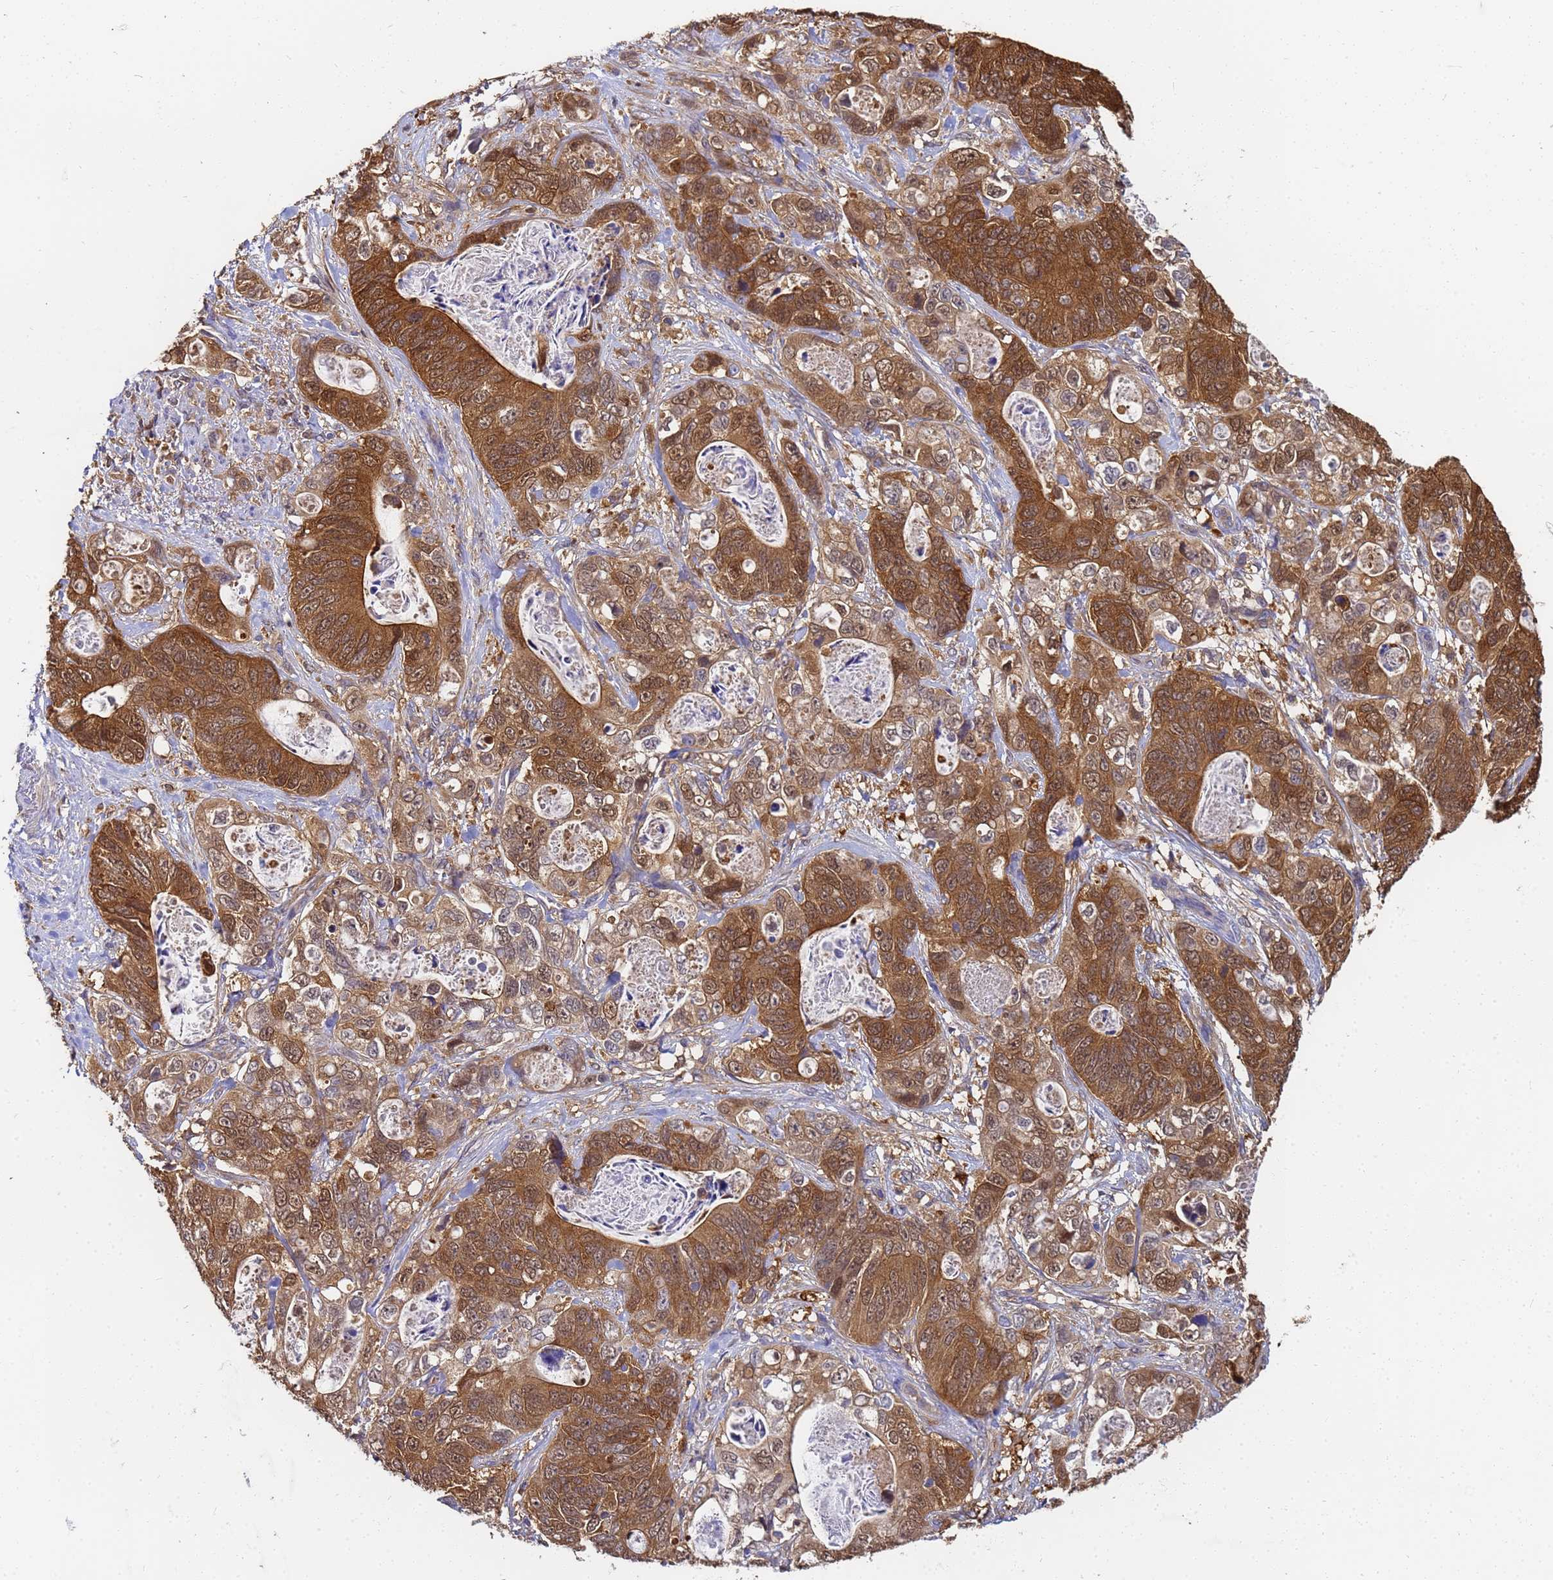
{"staining": {"intensity": "moderate", "quantity": ">75%", "location": "cytoplasmic/membranous"}, "tissue": "stomach cancer", "cell_type": "Tumor cells", "image_type": "cancer", "snomed": [{"axis": "morphology", "description": "Normal tissue, NOS"}, {"axis": "morphology", "description": "Adenocarcinoma, NOS"}, {"axis": "topography", "description": "Stomach"}], "caption": "About >75% of tumor cells in human adenocarcinoma (stomach) exhibit moderate cytoplasmic/membranous protein staining as visualized by brown immunohistochemical staining.", "gene": "NME1-NME2", "patient": {"sex": "female", "age": 89}}